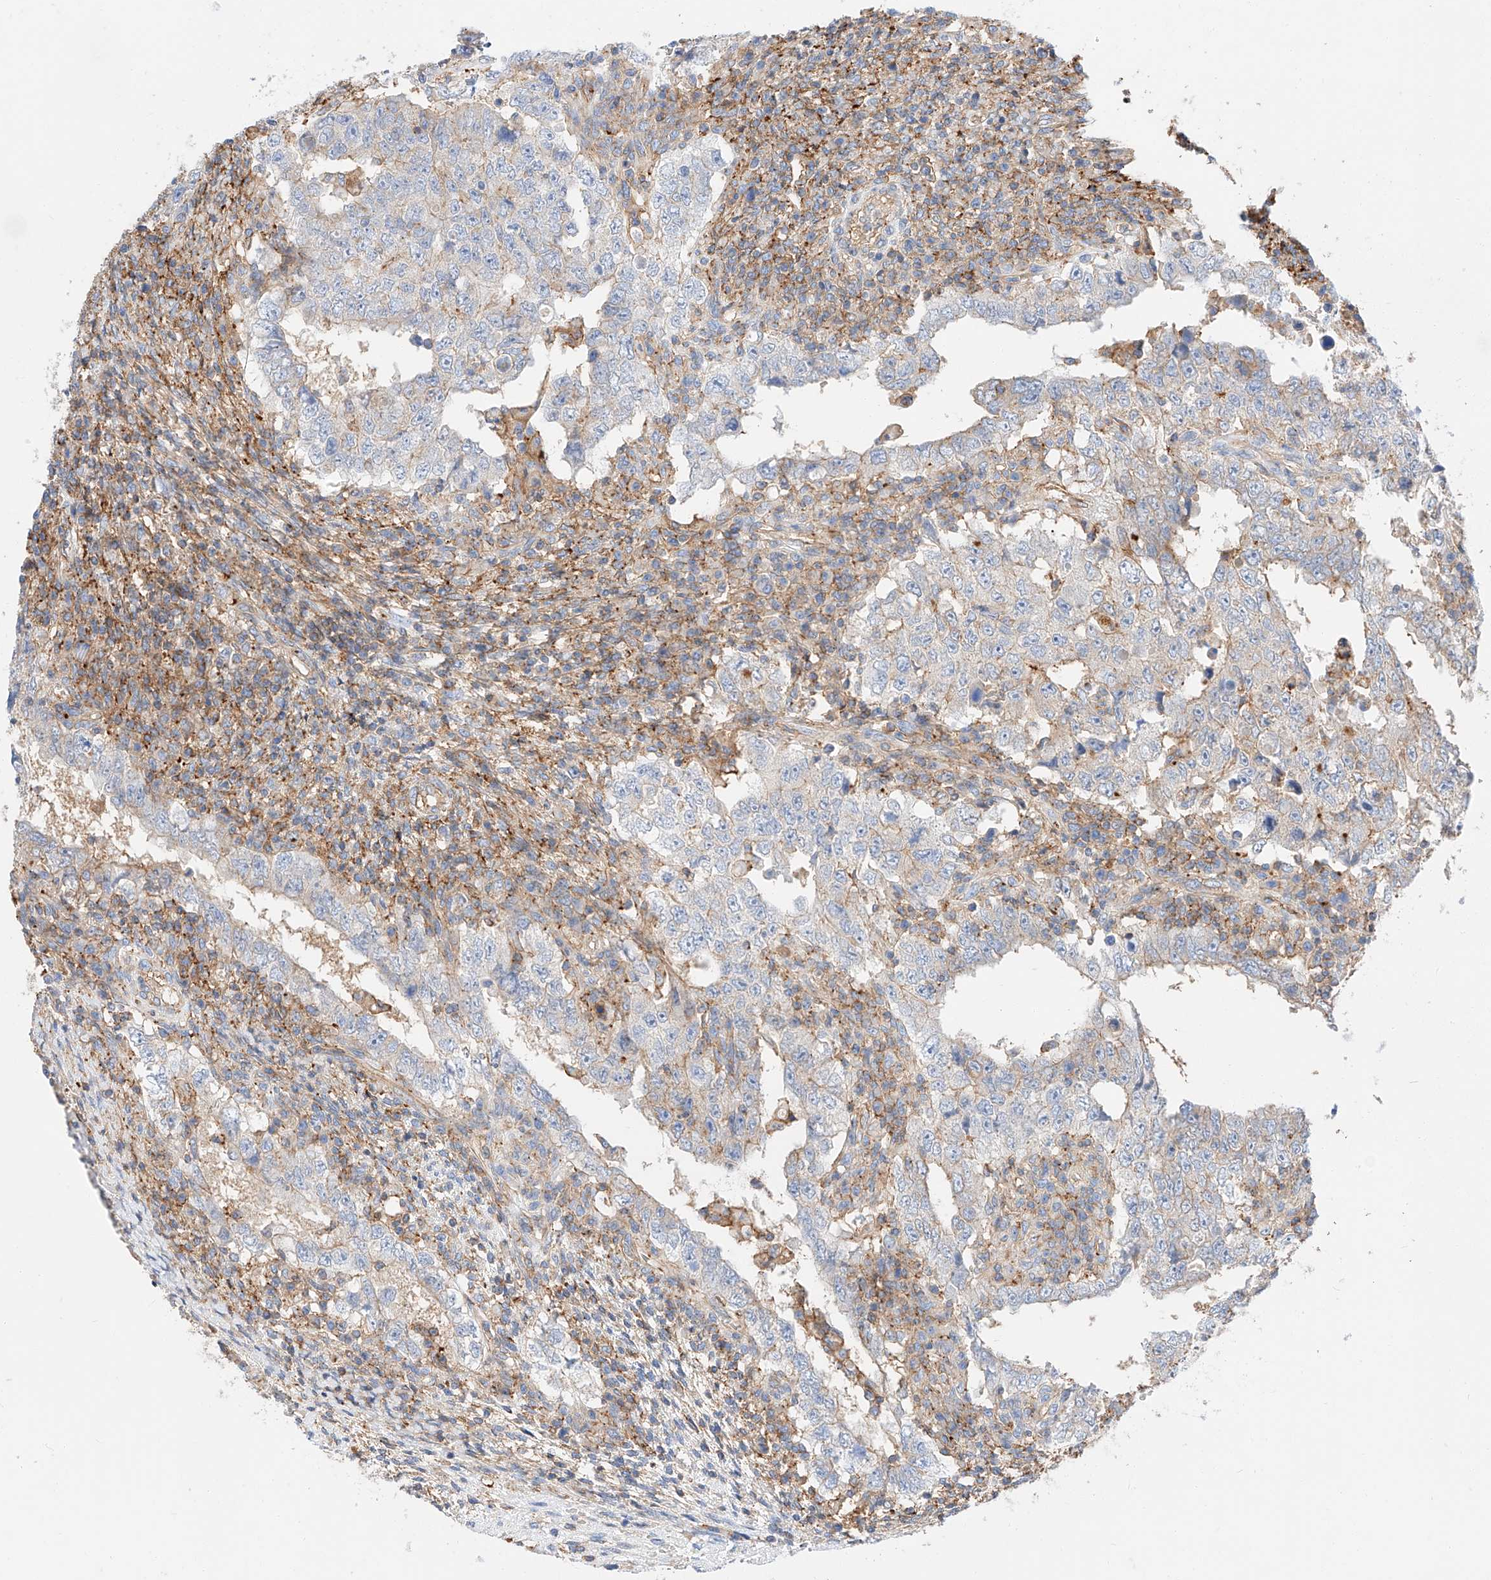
{"staining": {"intensity": "negative", "quantity": "none", "location": "none"}, "tissue": "testis cancer", "cell_type": "Tumor cells", "image_type": "cancer", "snomed": [{"axis": "morphology", "description": "Carcinoma, Embryonal, NOS"}, {"axis": "topography", "description": "Testis"}], "caption": "This photomicrograph is of testis cancer stained with immunohistochemistry to label a protein in brown with the nuclei are counter-stained blue. There is no expression in tumor cells. (IHC, brightfield microscopy, high magnification).", "gene": "HAUS4", "patient": {"sex": "male", "age": 26}}